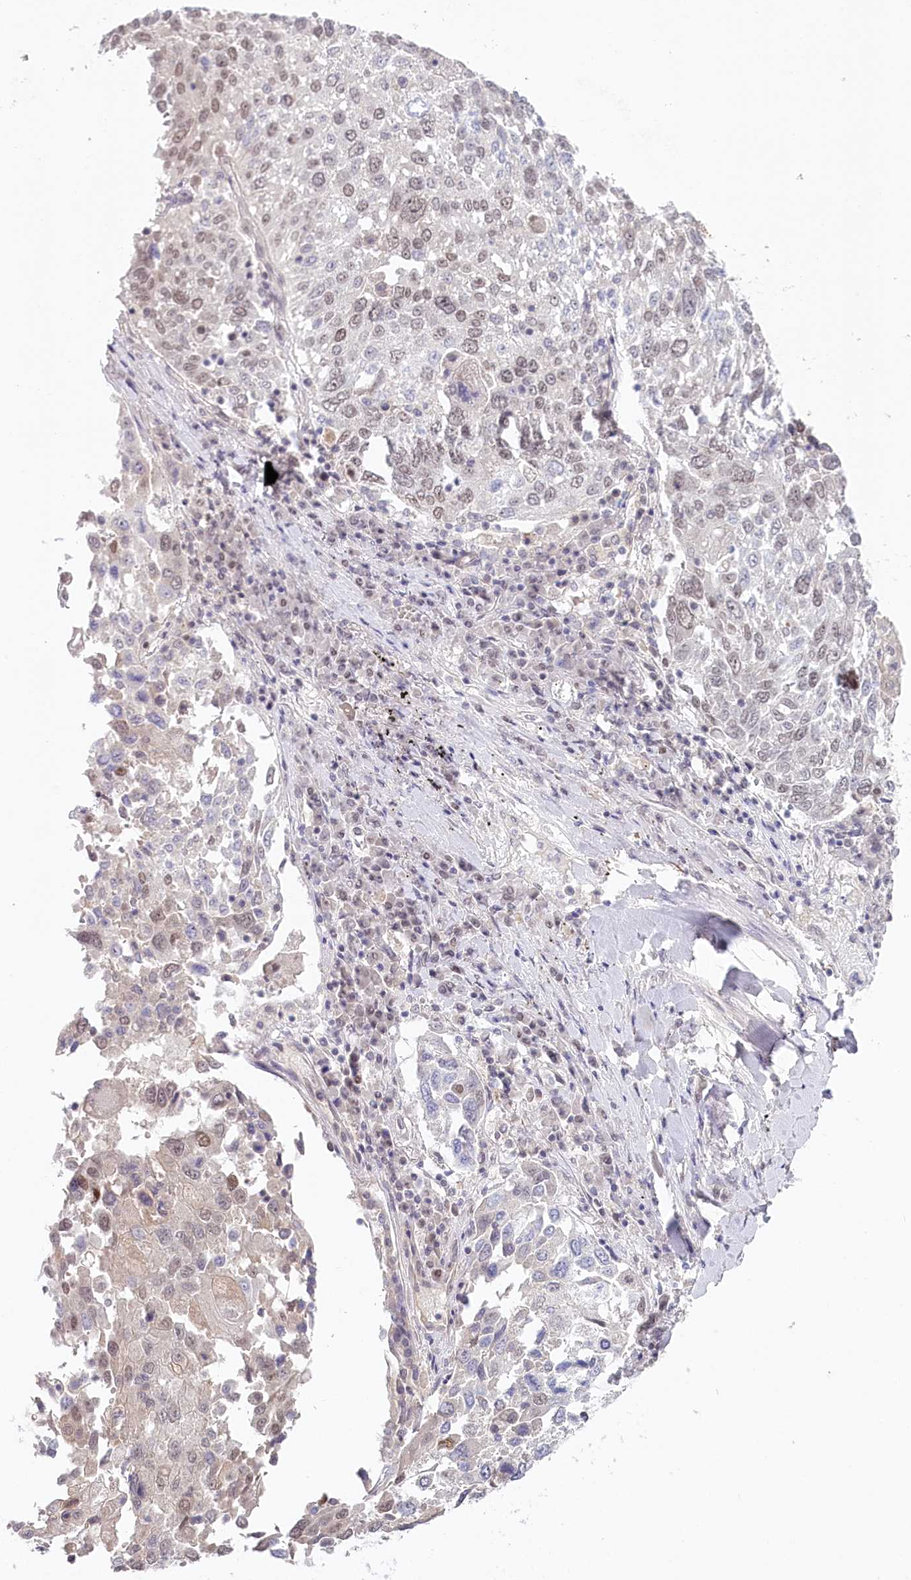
{"staining": {"intensity": "weak", "quantity": "25%-75%", "location": "nuclear"}, "tissue": "lung cancer", "cell_type": "Tumor cells", "image_type": "cancer", "snomed": [{"axis": "morphology", "description": "Squamous cell carcinoma, NOS"}, {"axis": "topography", "description": "Lung"}], "caption": "Human lung cancer stained with a brown dye displays weak nuclear positive expression in about 25%-75% of tumor cells.", "gene": "AMTN", "patient": {"sex": "male", "age": 65}}